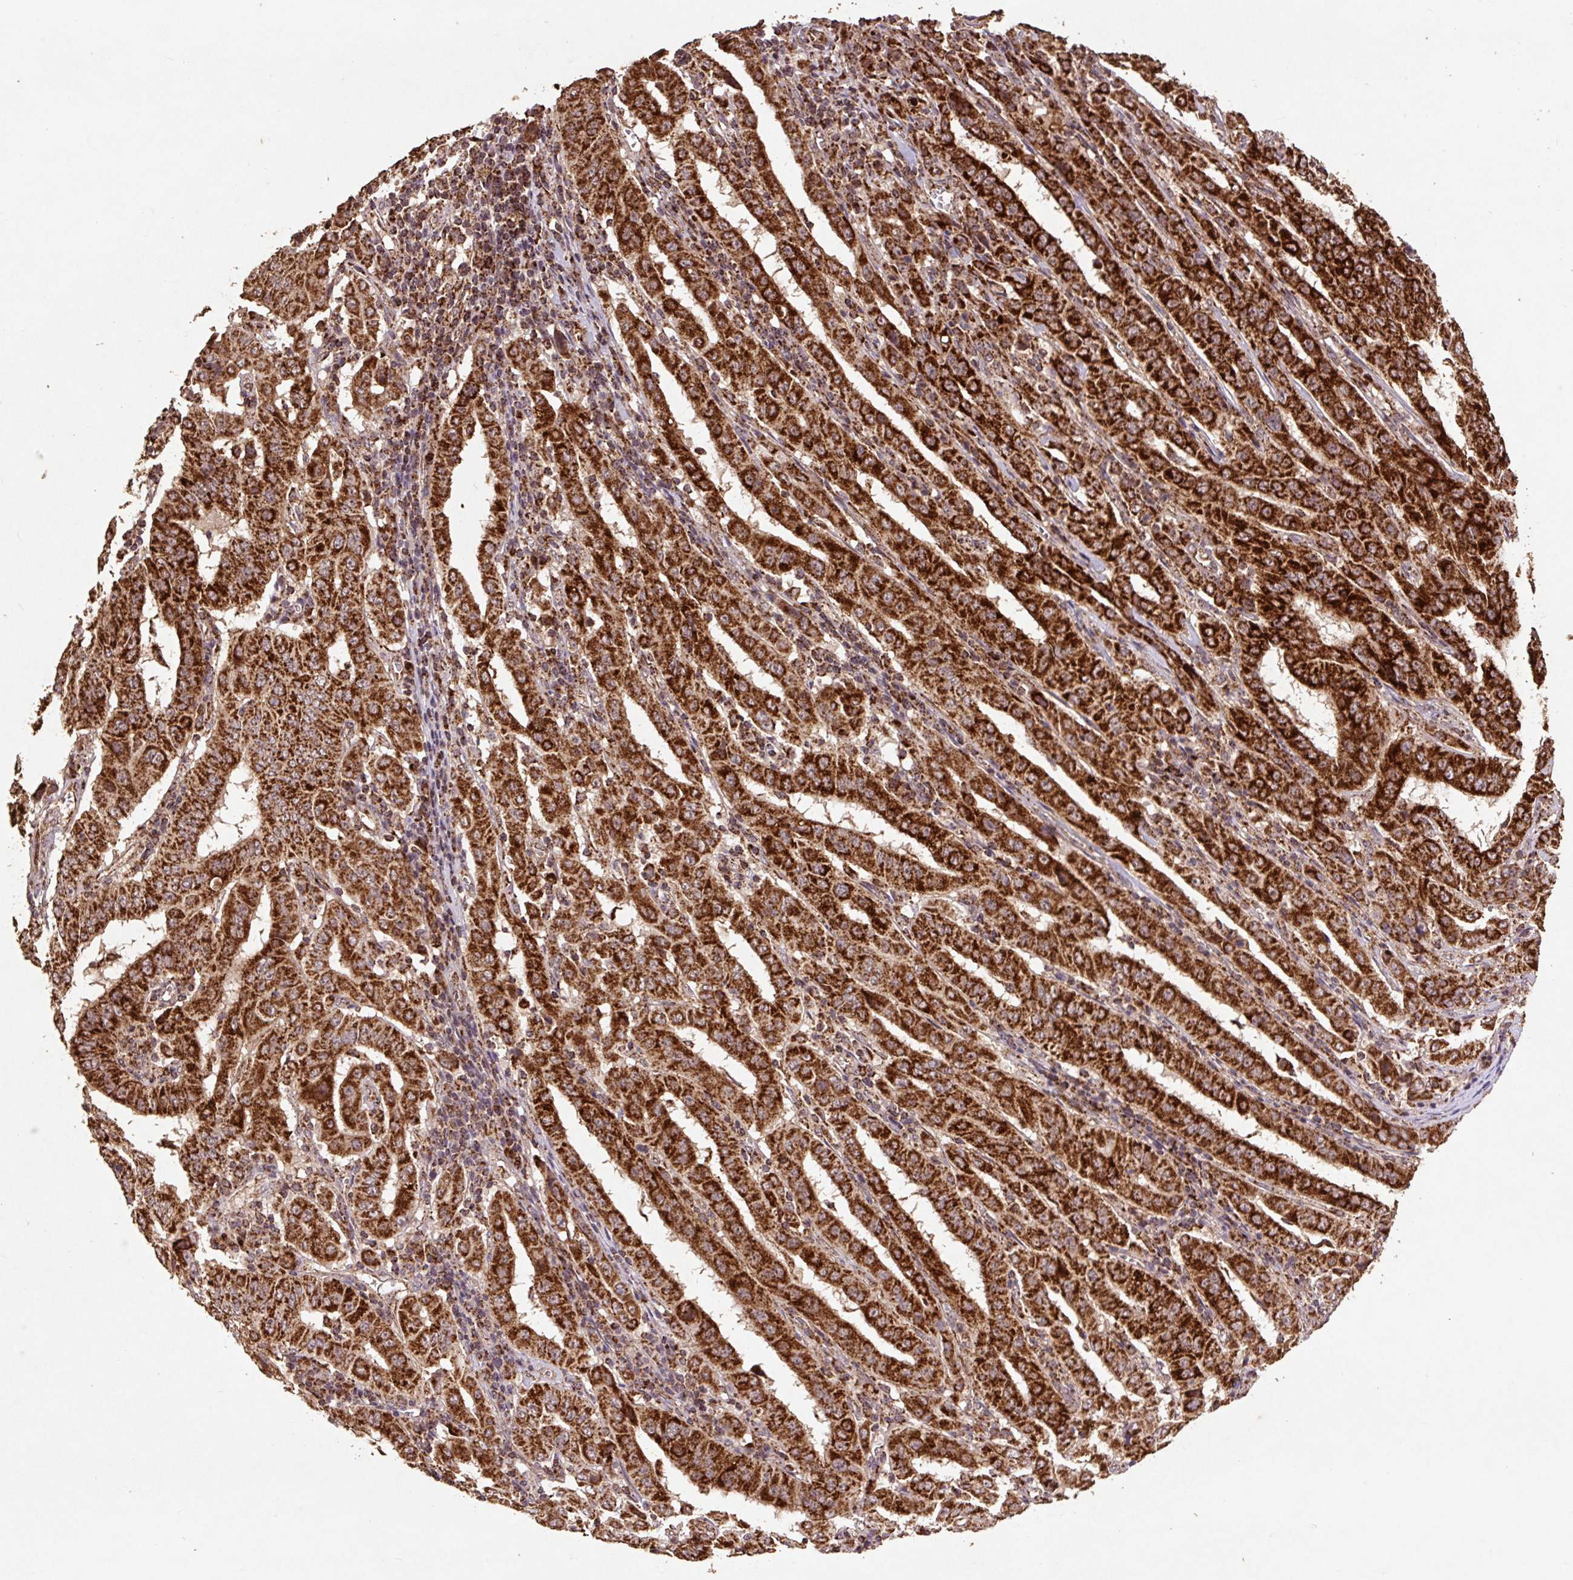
{"staining": {"intensity": "strong", "quantity": ">75%", "location": "cytoplasmic/membranous"}, "tissue": "pancreatic cancer", "cell_type": "Tumor cells", "image_type": "cancer", "snomed": [{"axis": "morphology", "description": "Adenocarcinoma, NOS"}, {"axis": "topography", "description": "Pancreas"}], "caption": "Tumor cells reveal strong cytoplasmic/membranous expression in approximately >75% of cells in pancreatic cancer. (DAB (3,3'-diaminobenzidine) IHC, brown staining for protein, blue staining for nuclei).", "gene": "ATP5F1A", "patient": {"sex": "male", "age": 63}}